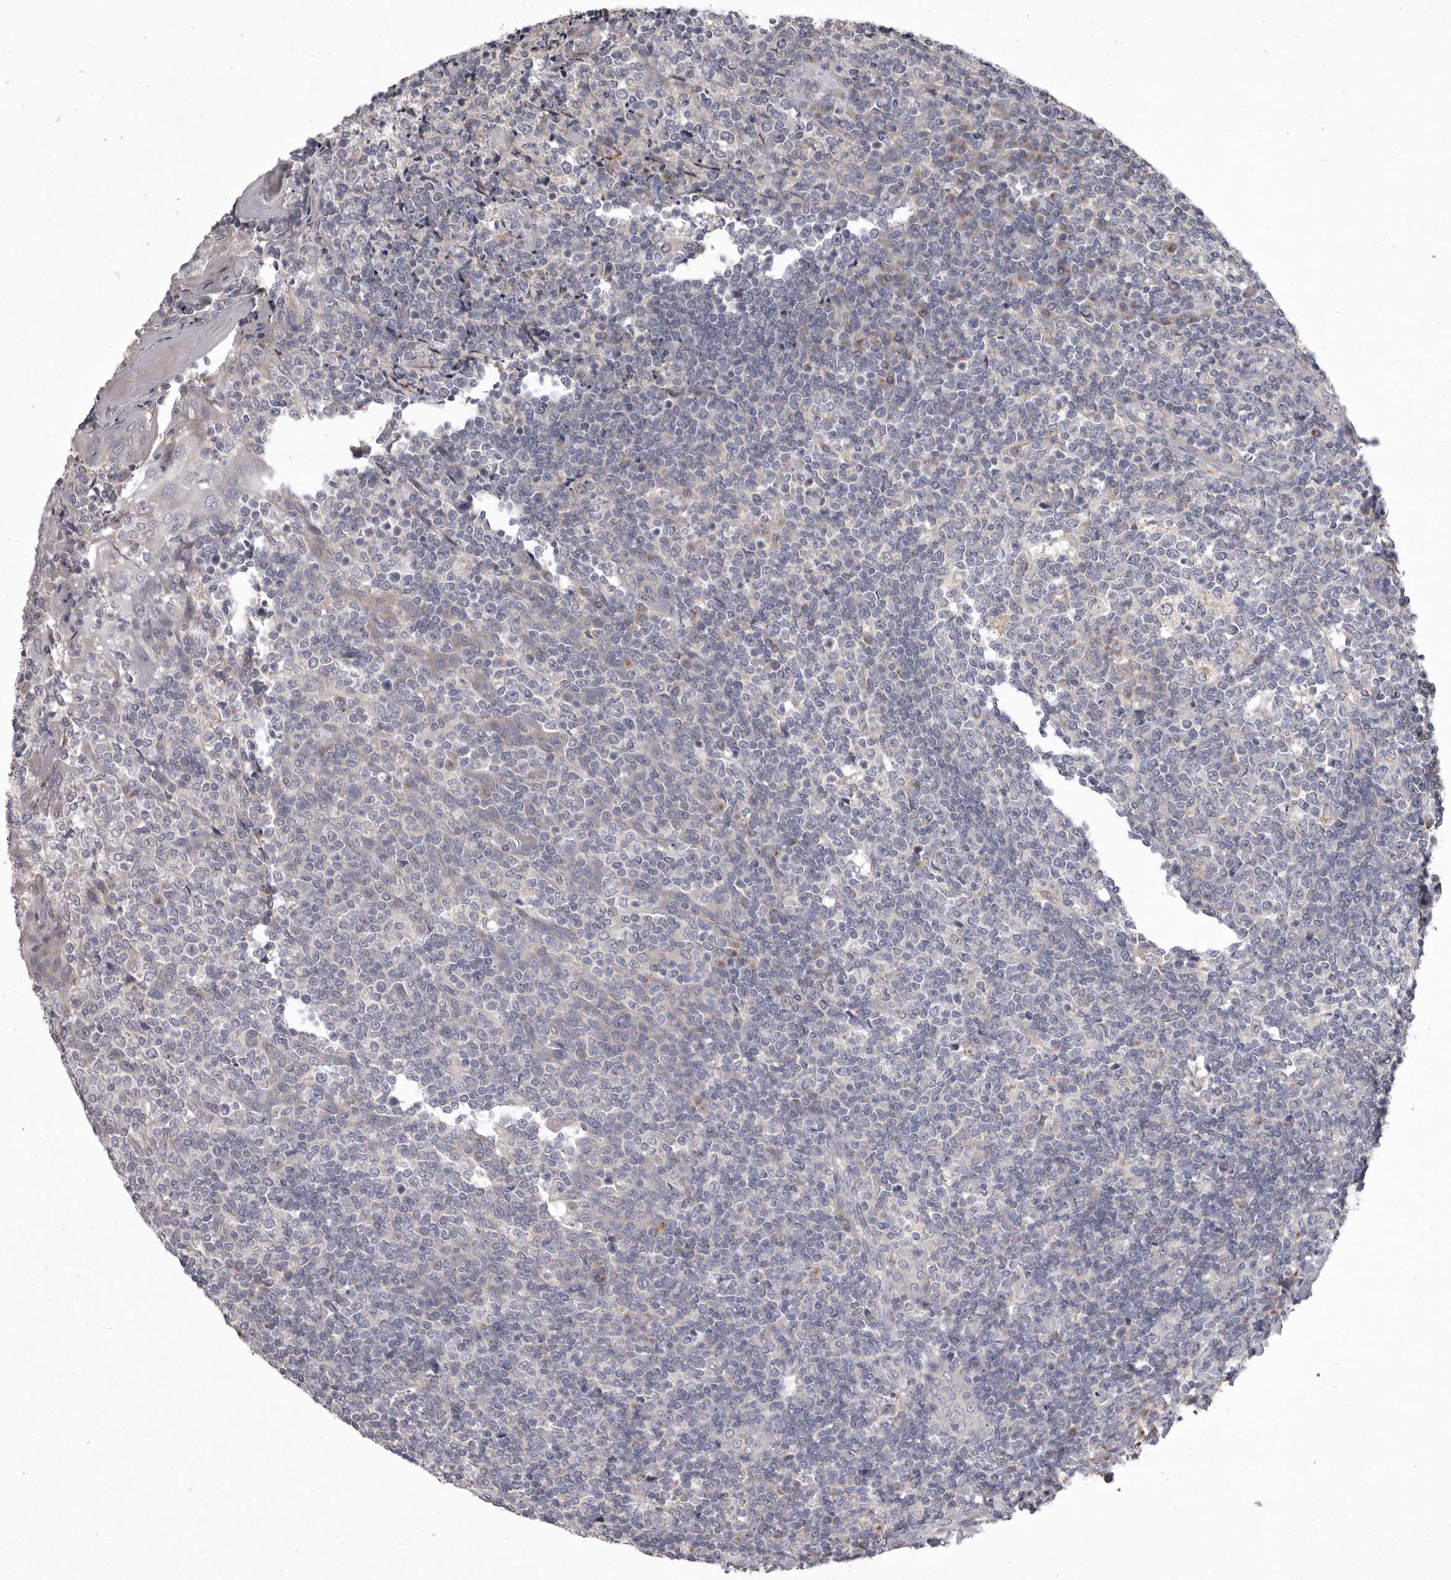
{"staining": {"intensity": "negative", "quantity": "none", "location": "none"}, "tissue": "tonsil", "cell_type": "Germinal center cells", "image_type": "normal", "snomed": [{"axis": "morphology", "description": "Normal tissue, NOS"}, {"axis": "topography", "description": "Tonsil"}], "caption": "Immunohistochemistry micrograph of unremarkable human tonsil stained for a protein (brown), which shows no staining in germinal center cells.", "gene": "P2RX6", "patient": {"sex": "female", "age": 19}}